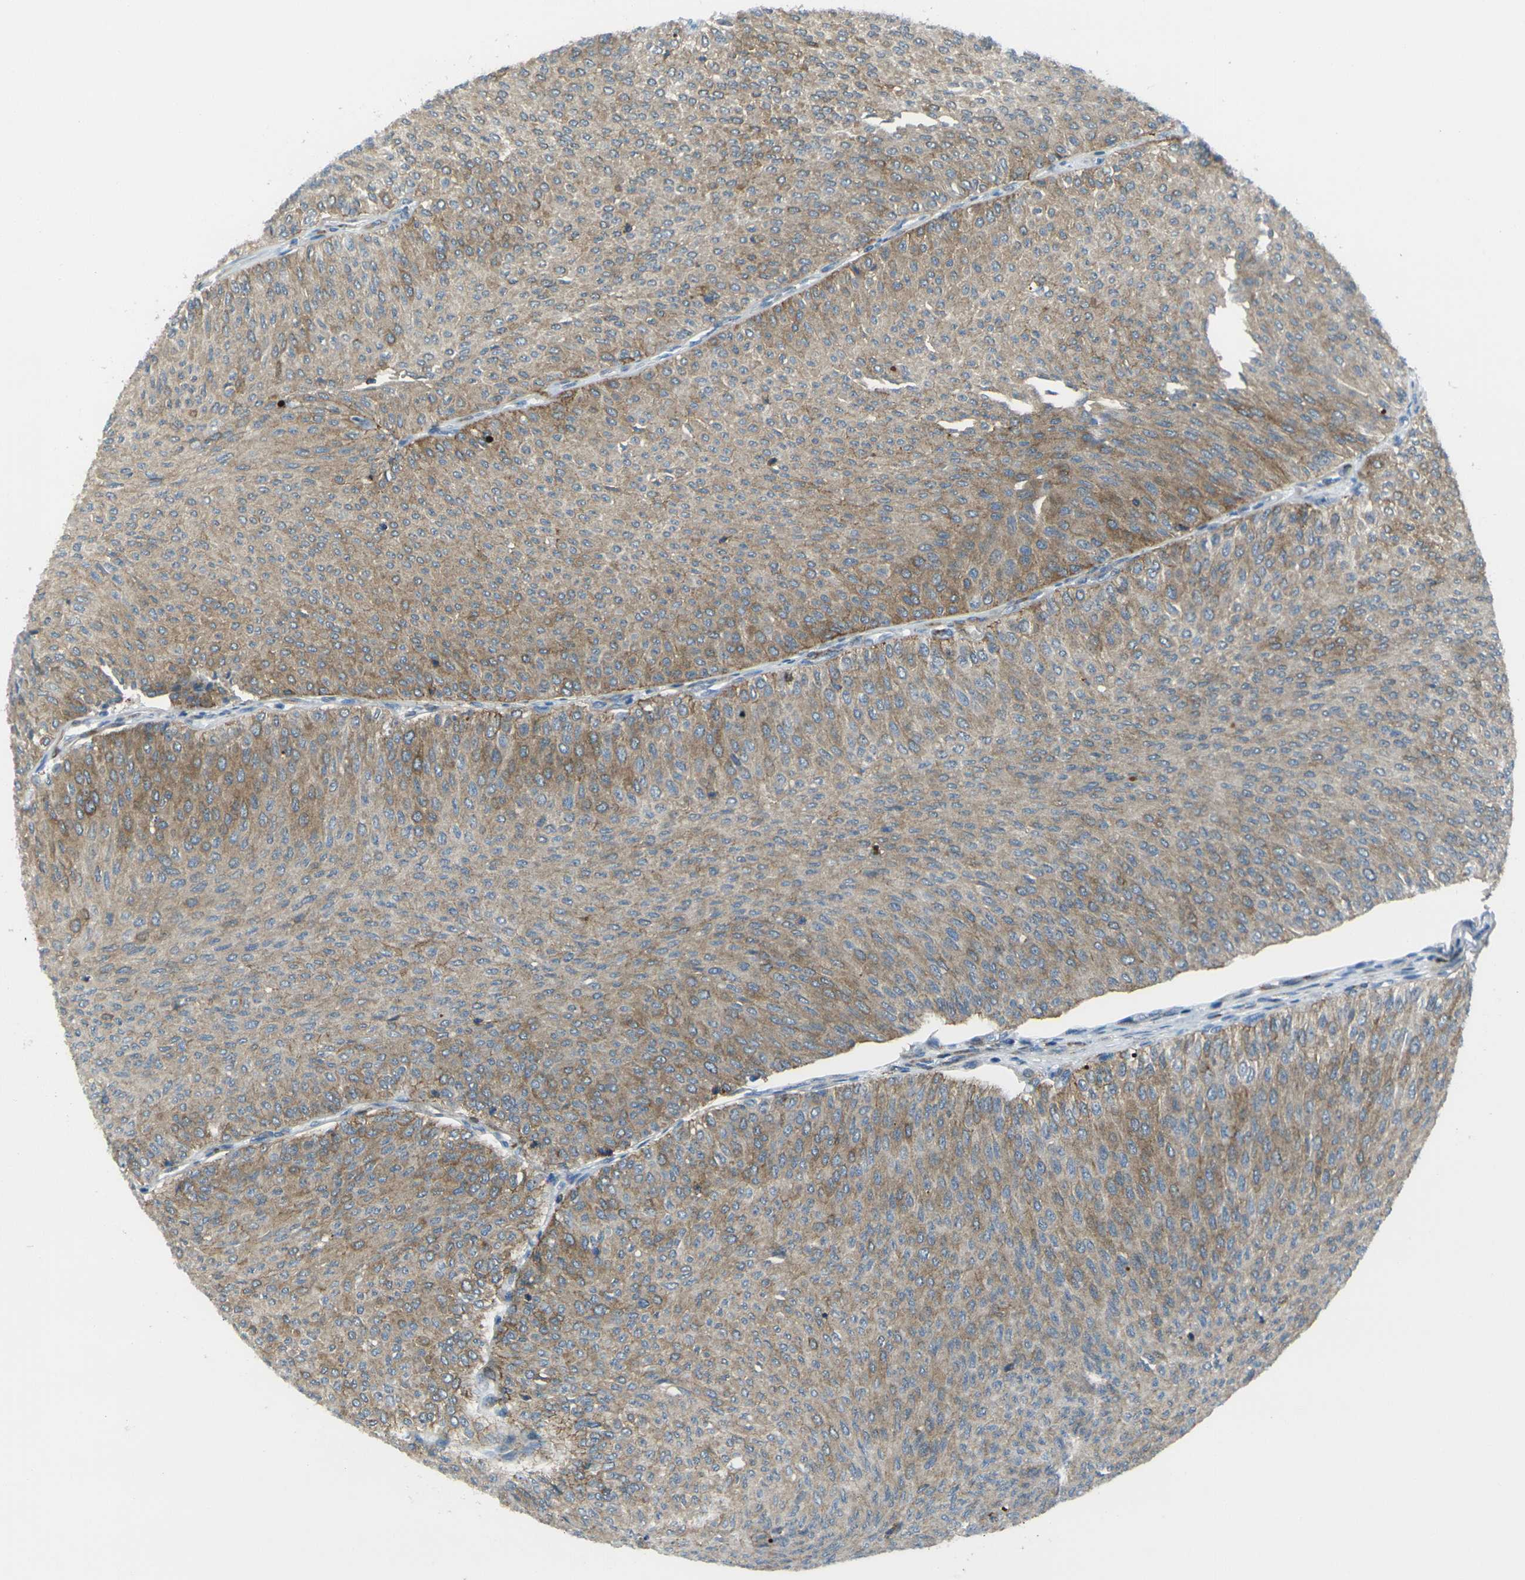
{"staining": {"intensity": "moderate", "quantity": "25%-75%", "location": "cytoplasmic/membranous"}, "tissue": "urothelial cancer", "cell_type": "Tumor cells", "image_type": "cancer", "snomed": [{"axis": "morphology", "description": "Urothelial carcinoma, Low grade"}, {"axis": "topography", "description": "Urinary bladder"}], "caption": "Urothelial cancer tissue demonstrates moderate cytoplasmic/membranous positivity in approximately 25%-75% of tumor cells (Brightfield microscopy of DAB IHC at high magnification).", "gene": "CELSR2", "patient": {"sex": "male", "age": 78}}